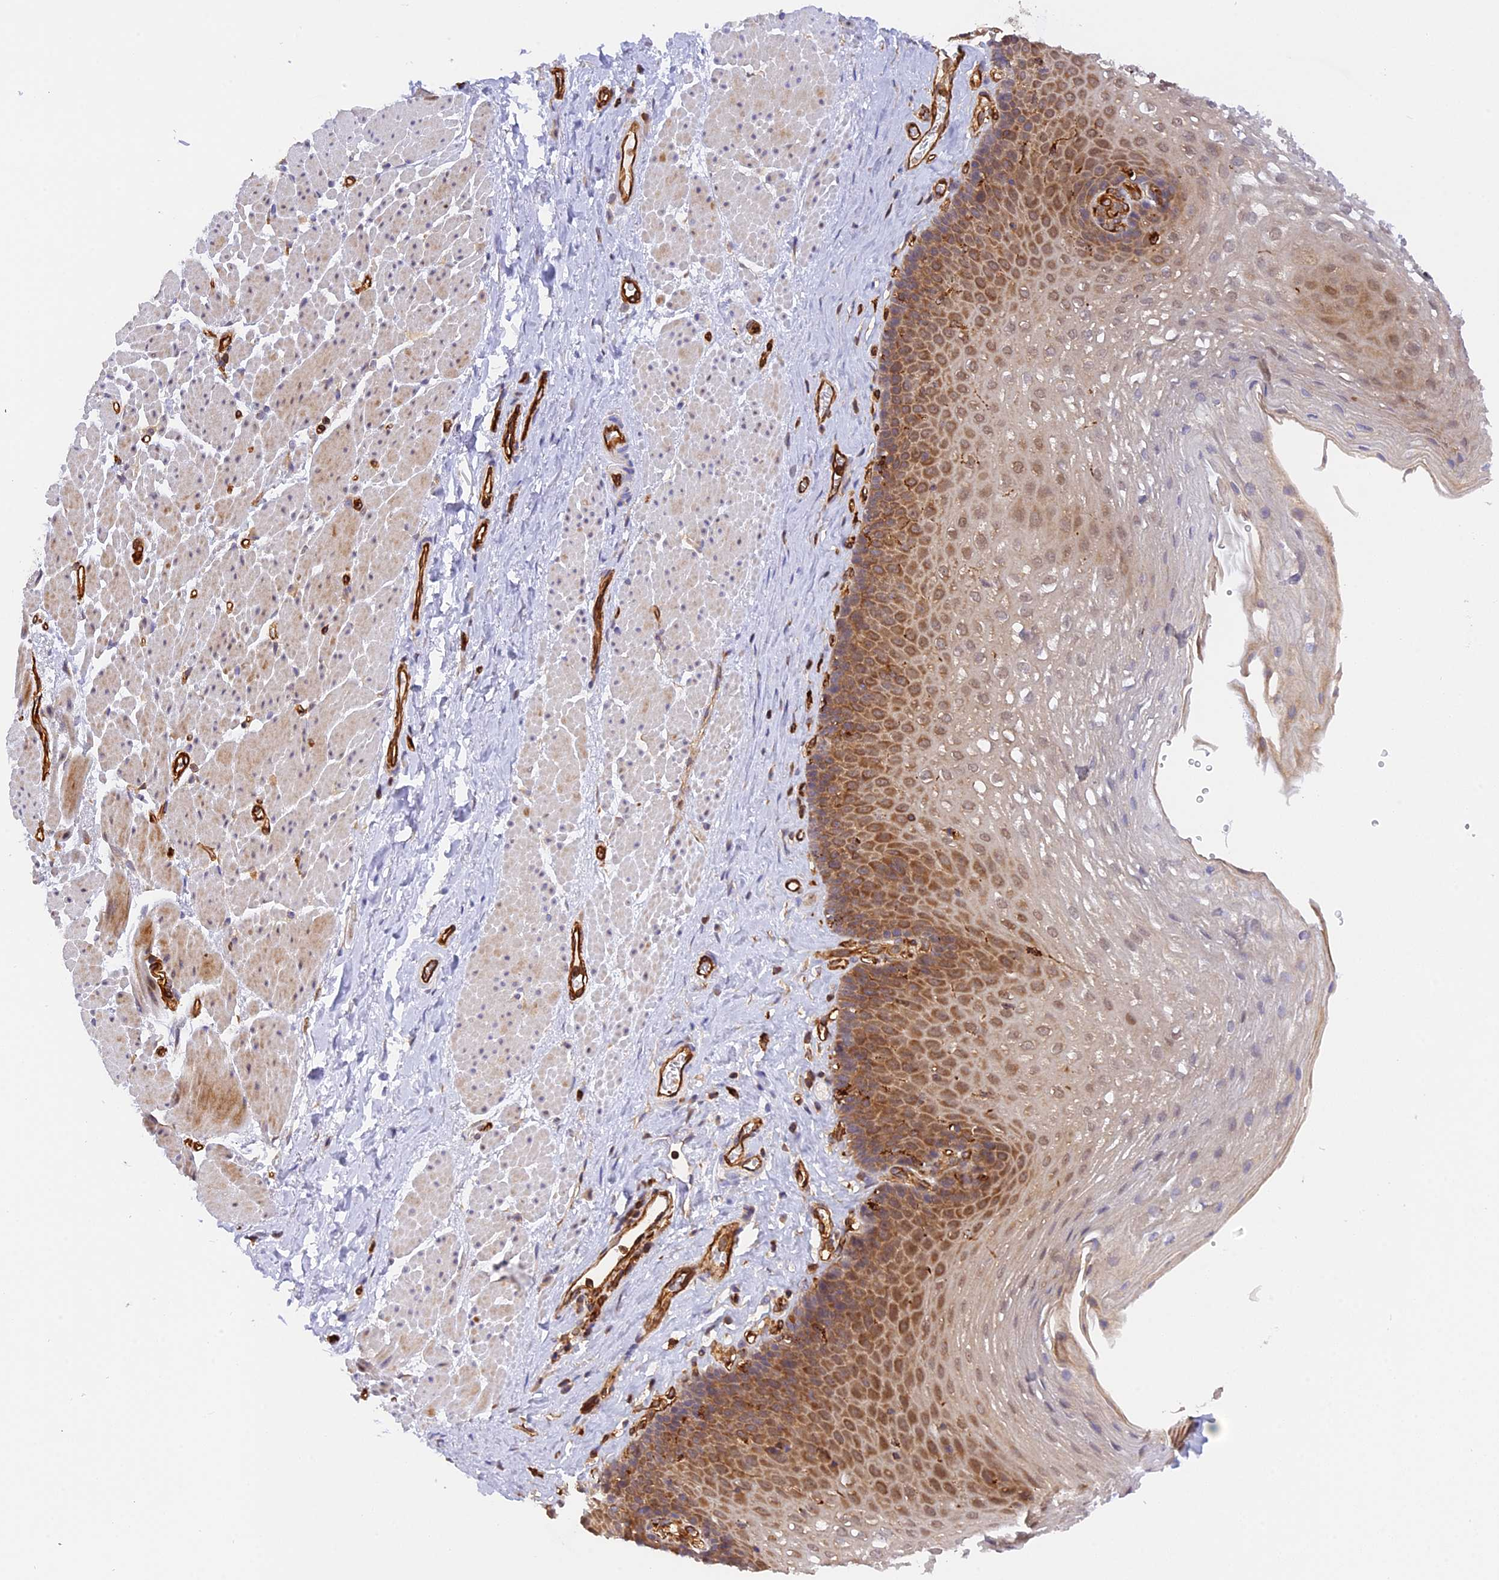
{"staining": {"intensity": "moderate", "quantity": "25%-75%", "location": "cytoplasmic/membranous"}, "tissue": "esophagus", "cell_type": "Squamous epithelial cells", "image_type": "normal", "snomed": [{"axis": "morphology", "description": "Normal tissue, NOS"}, {"axis": "topography", "description": "Esophagus"}], "caption": "Esophagus stained with DAB immunohistochemistry (IHC) demonstrates medium levels of moderate cytoplasmic/membranous expression in approximately 25%-75% of squamous epithelial cells.", "gene": "C5orf22", "patient": {"sex": "female", "age": 66}}